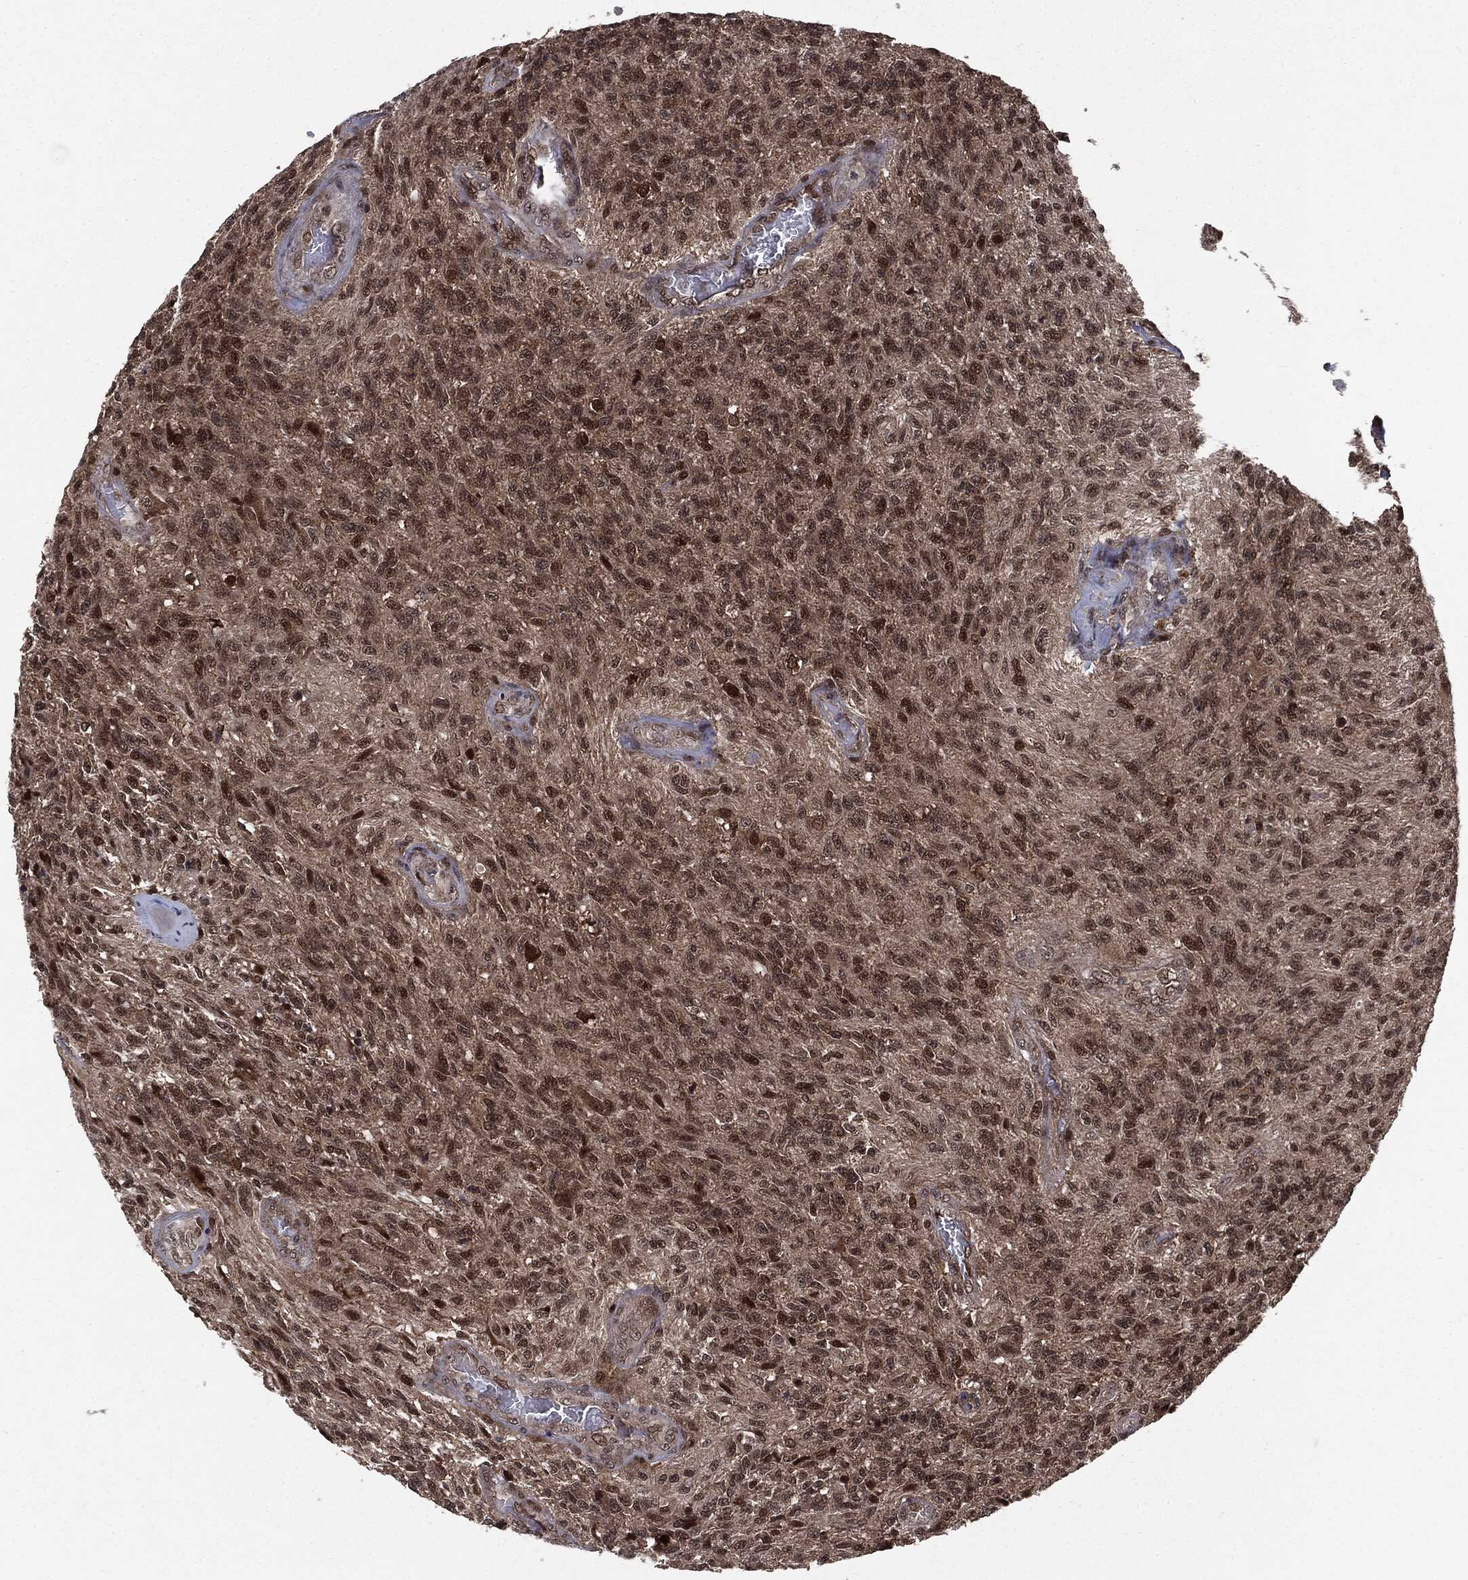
{"staining": {"intensity": "strong", "quantity": ">75%", "location": "nuclear"}, "tissue": "glioma", "cell_type": "Tumor cells", "image_type": "cancer", "snomed": [{"axis": "morphology", "description": "Glioma, malignant, High grade"}, {"axis": "topography", "description": "Brain"}], "caption": "A brown stain highlights strong nuclear positivity of a protein in human malignant glioma (high-grade) tumor cells.", "gene": "PTPA", "patient": {"sex": "male", "age": 56}}